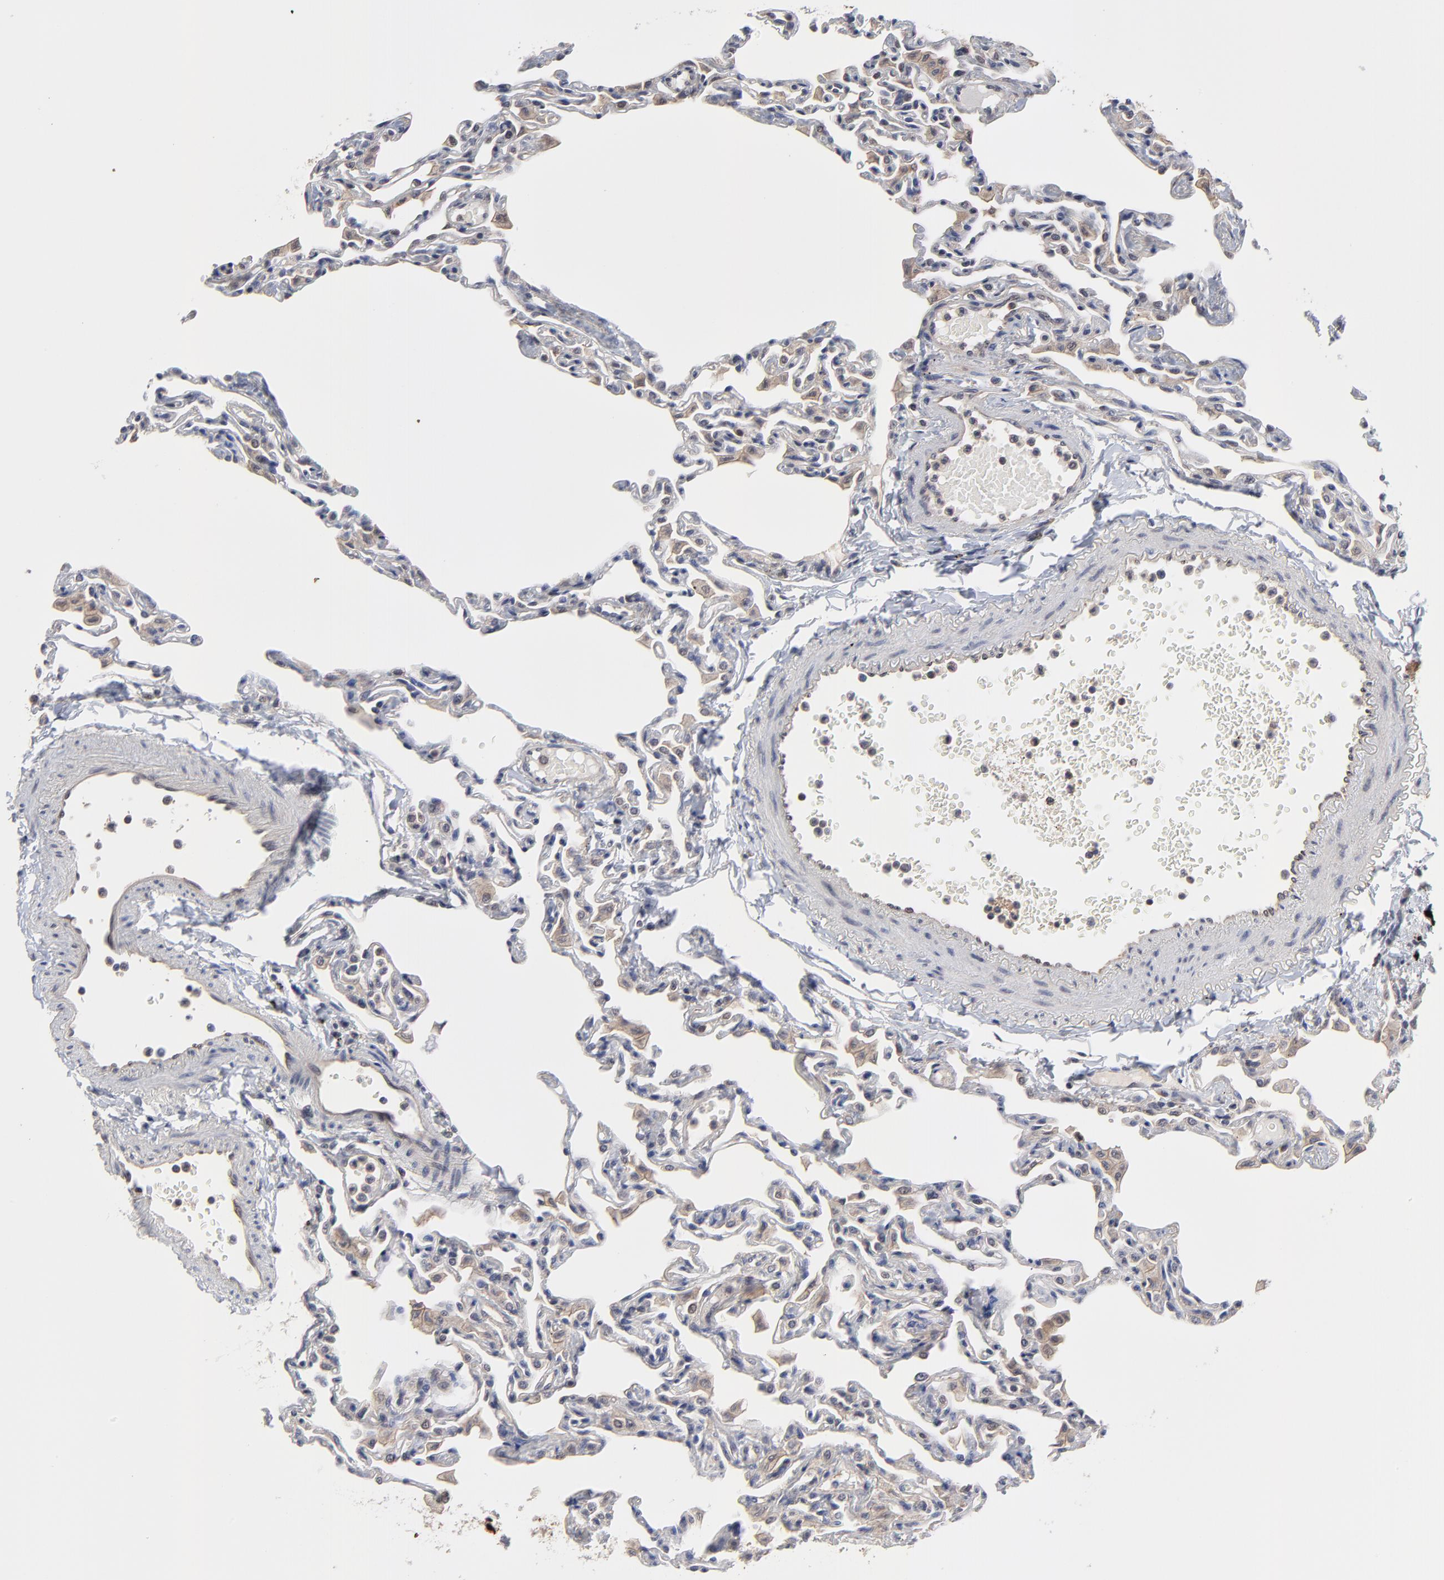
{"staining": {"intensity": "negative", "quantity": "none", "location": "none"}, "tissue": "lung", "cell_type": "Alveolar cells", "image_type": "normal", "snomed": [{"axis": "morphology", "description": "Normal tissue, NOS"}, {"axis": "topography", "description": "Lung"}], "caption": "Immunohistochemical staining of benign lung reveals no significant positivity in alveolar cells.", "gene": "ZNF157", "patient": {"sex": "female", "age": 49}}